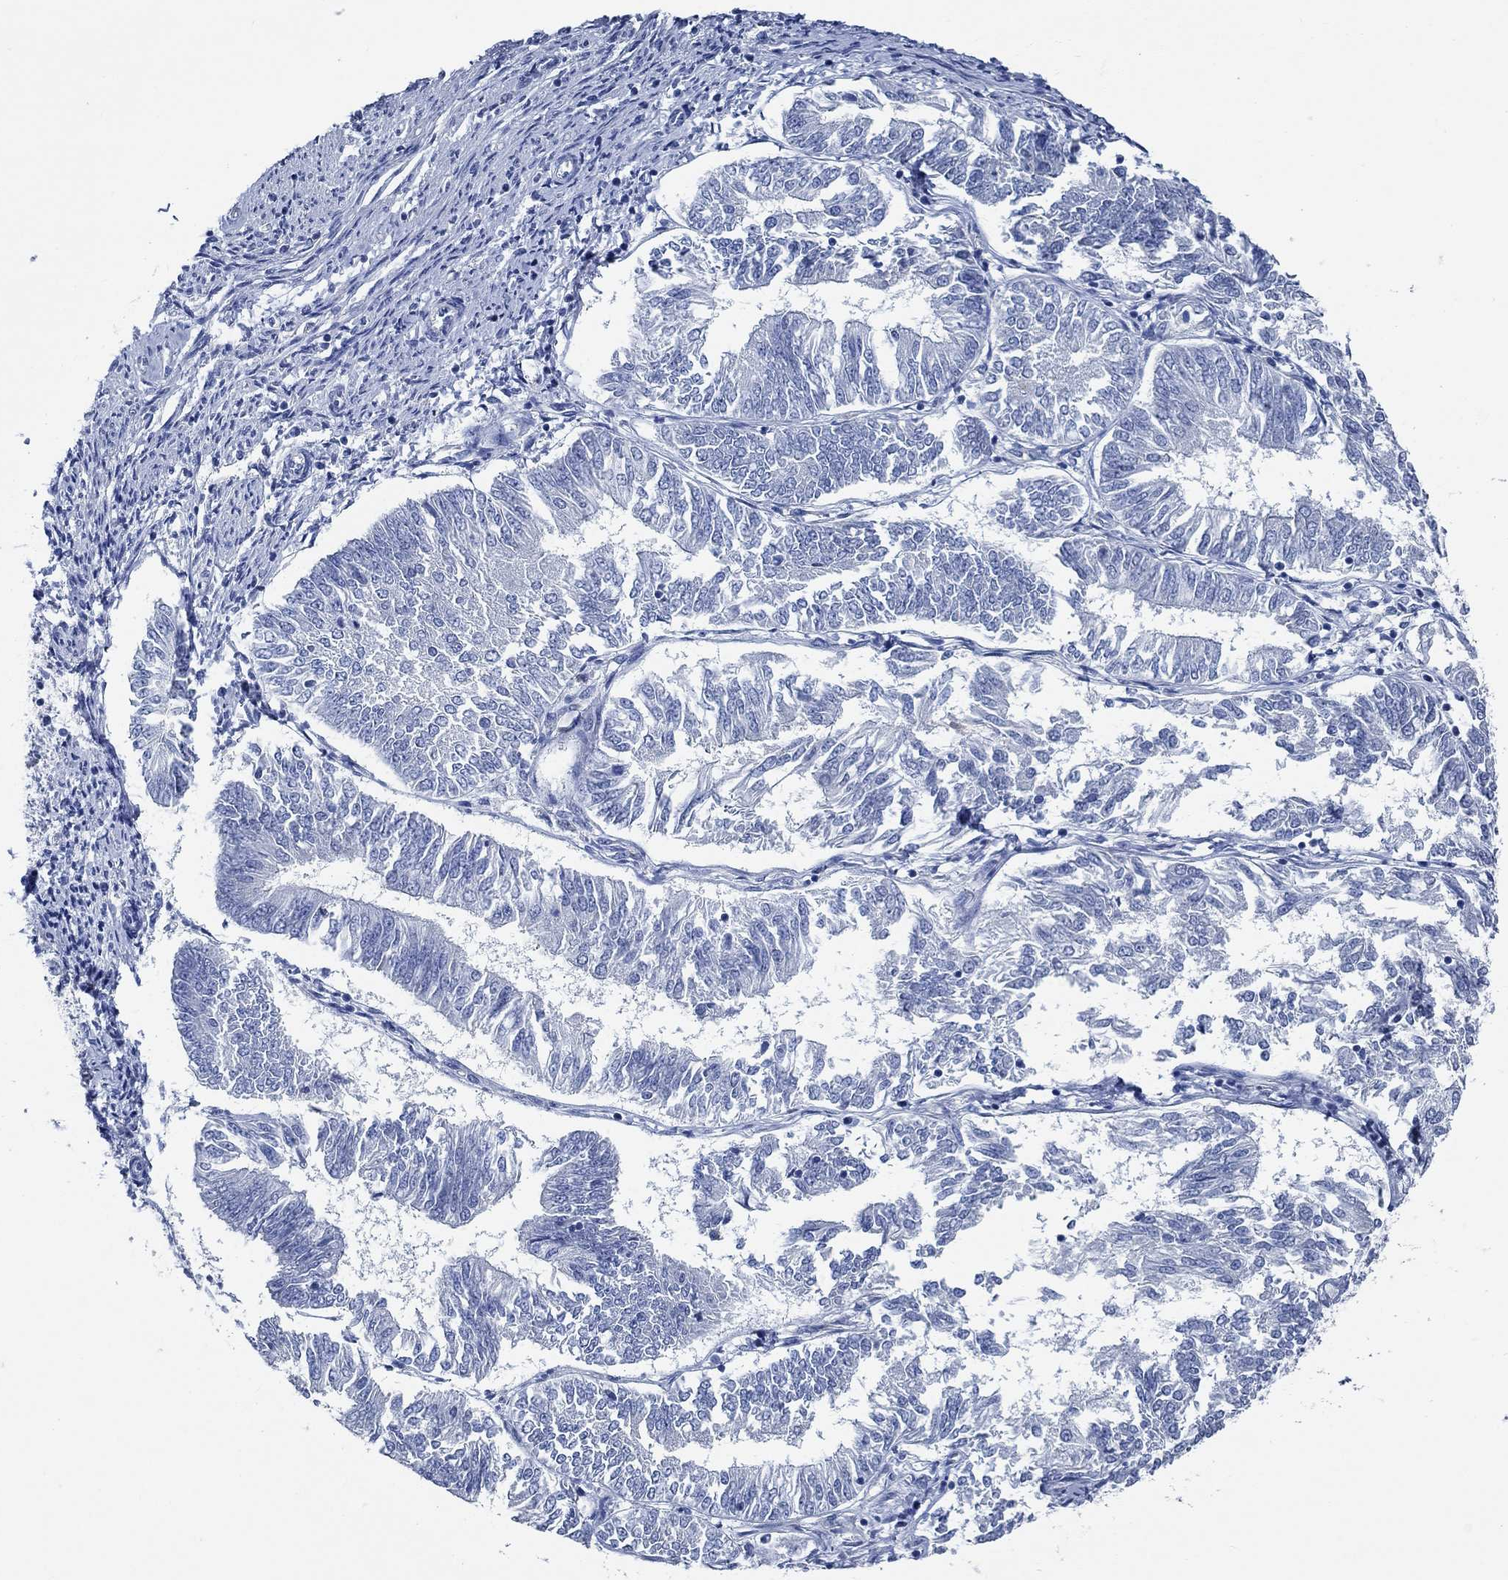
{"staining": {"intensity": "negative", "quantity": "none", "location": "none"}, "tissue": "endometrial cancer", "cell_type": "Tumor cells", "image_type": "cancer", "snomed": [{"axis": "morphology", "description": "Adenocarcinoma, NOS"}, {"axis": "topography", "description": "Endometrium"}], "caption": "A high-resolution photomicrograph shows immunohistochemistry (IHC) staining of adenocarcinoma (endometrial), which displays no significant expression in tumor cells.", "gene": "HECW2", "patient": {"sex": "female", "age": 58}}